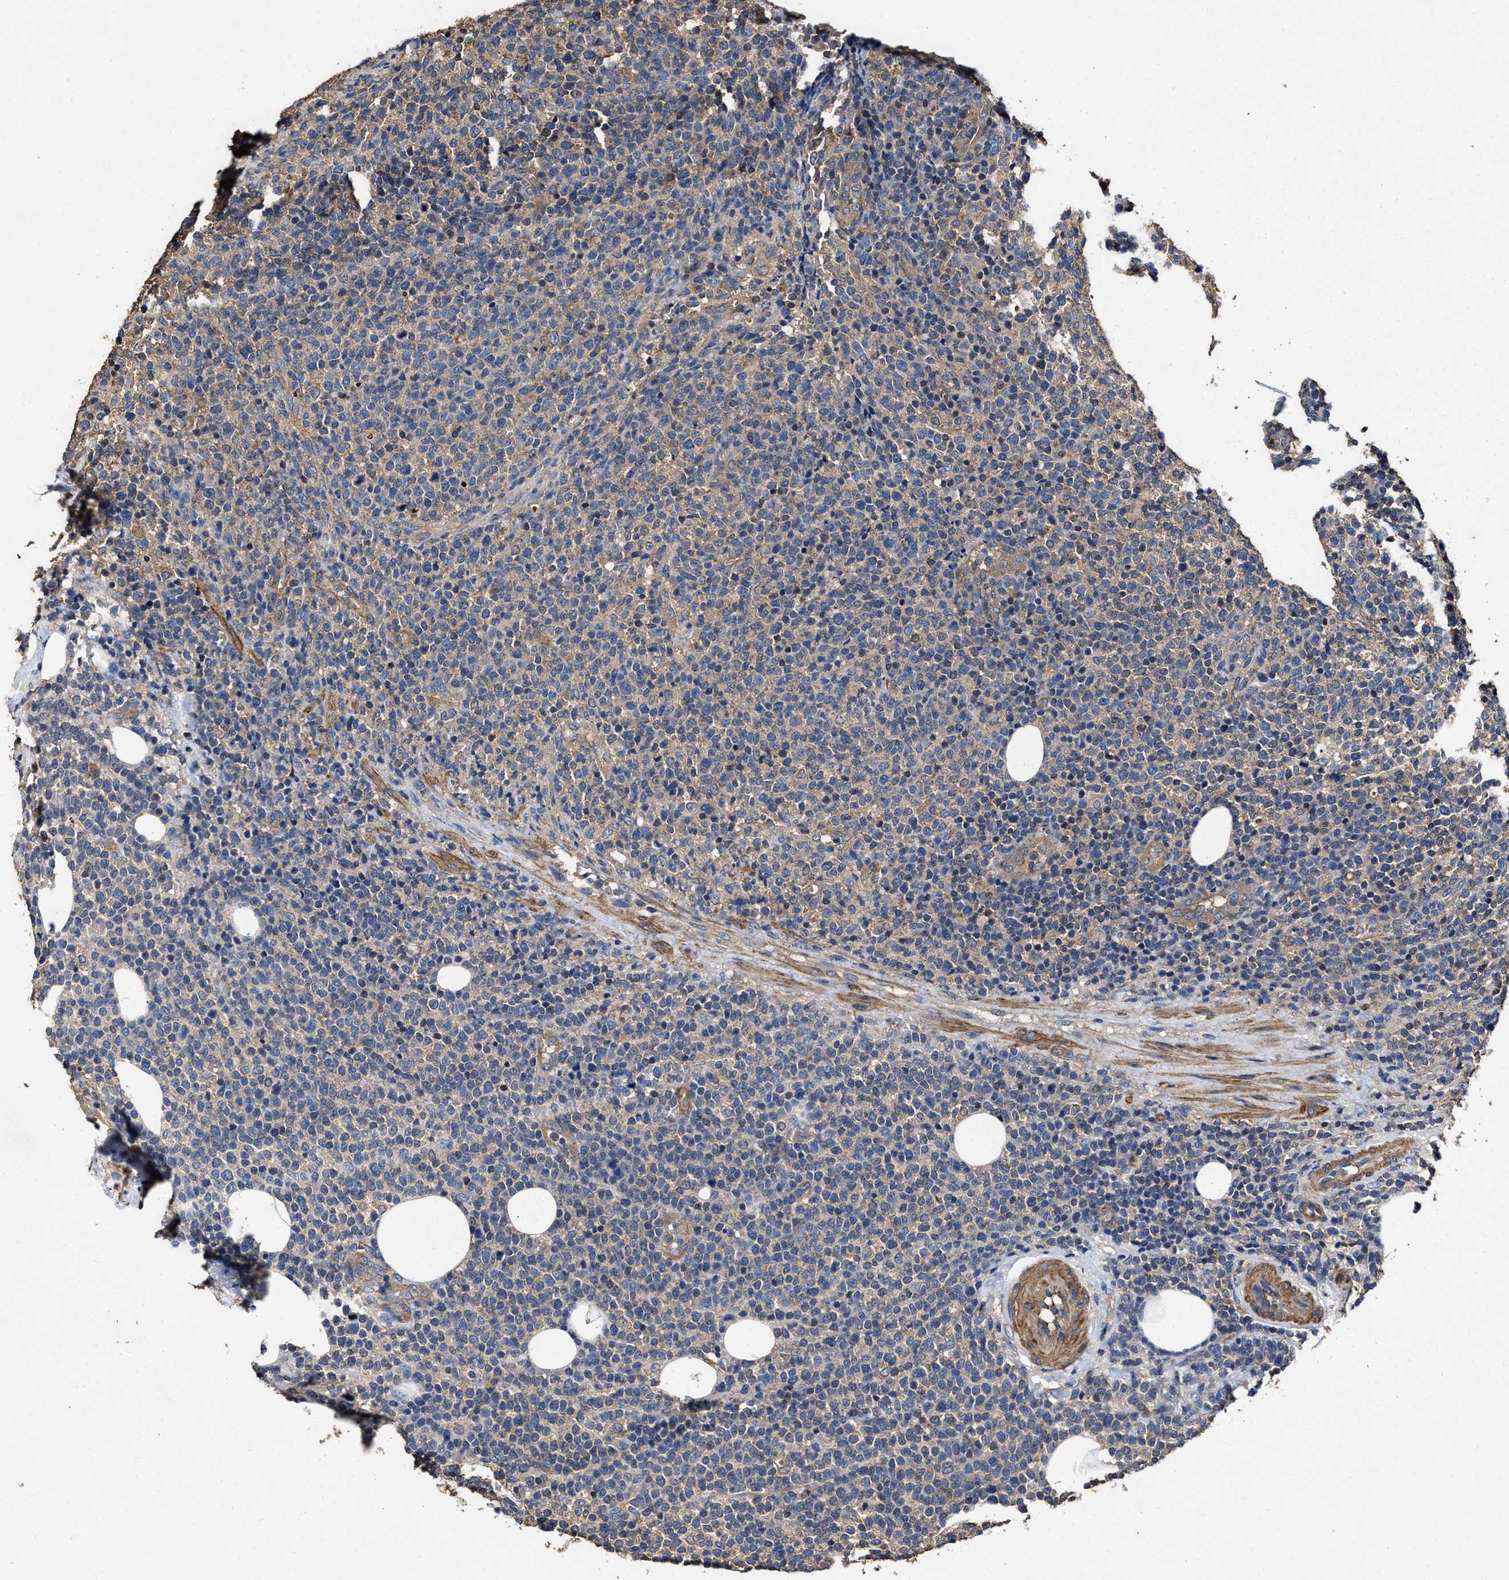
{"staining": {"intensity": "weak", "quantity": "25%-75%", "location": "cytoplasmic/membranous"}, "tissue": "lymphoma", "cell_type": "Tumor cells", "image_type": "cancer", "snomed": [{"axis": "morphology", "description": "Malignant lymphoma, non-Hodgkin's type, High grade"}, {"axis": "topography", "description": "Lymph node"}], "caption": "High-power microscopy captured an IHC photomicrograph of lymphoma, revealing weak cytoplasmic/membranous expression in about 25%-75% of tumor cells.", "gene": "SFXN4", "patient": {"sex": "male", "age": 61}}